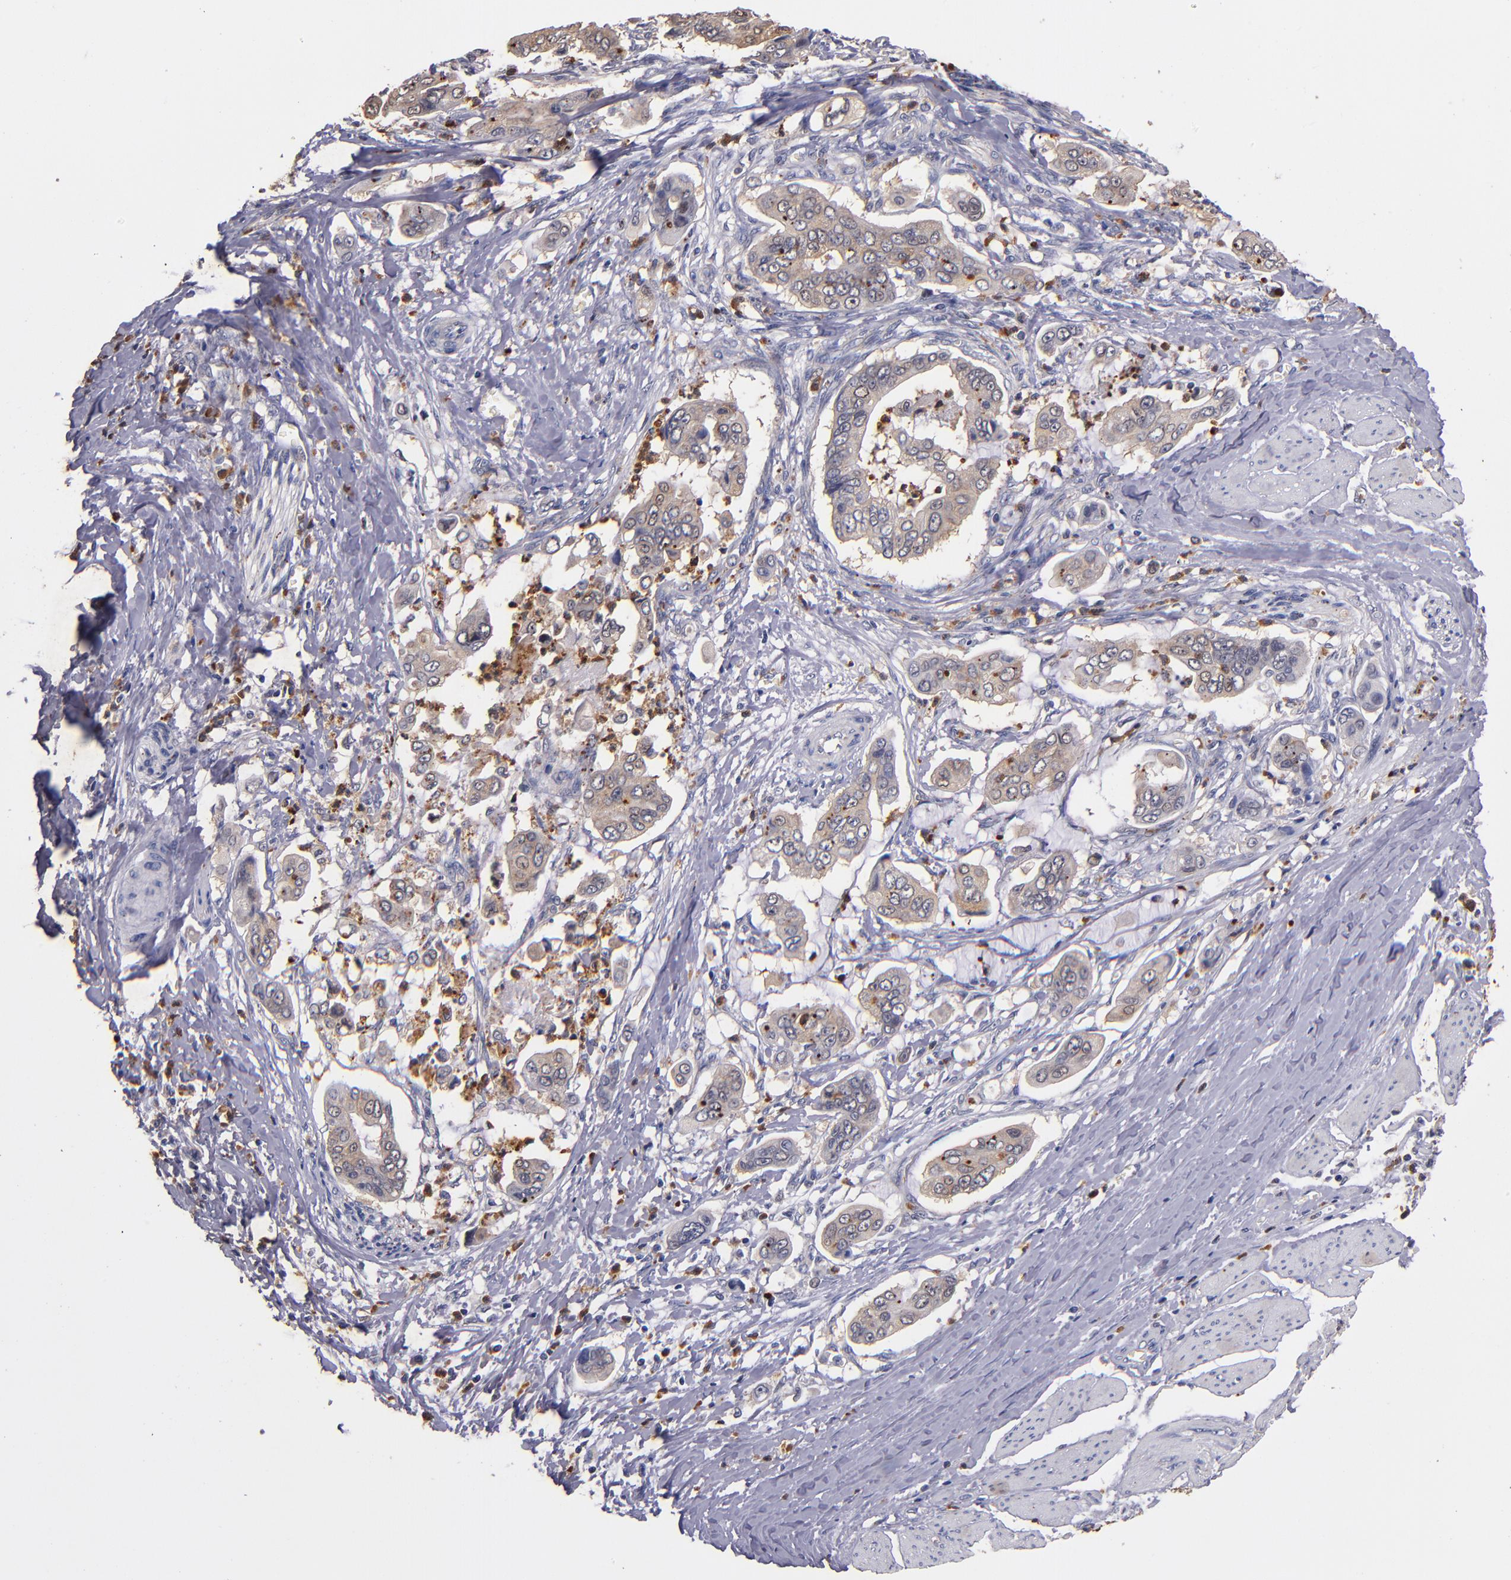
{"staining": {"intensity": "weak", "quantity": "25%-75%", "location": "cytoplasmic/membranous"}, "tissue": "stomach cancer", "cell_type": "Tumor cells", "image_type": "cancer", "snomed": [{"axis": "morphology", "description": "Adenocarcinoma, NOS"}, {"axis": "topography", "description": "Stomach, upper"}], "caption": "The photomicrograph displays immunohistochemical staining of stomach cancer. There is weak cytoplasmic/membranous staining is seen in approximately 25%-75% of tumor cells.", "gene": "TTLL12", "patient": {"sex": "male", "age": 80}}